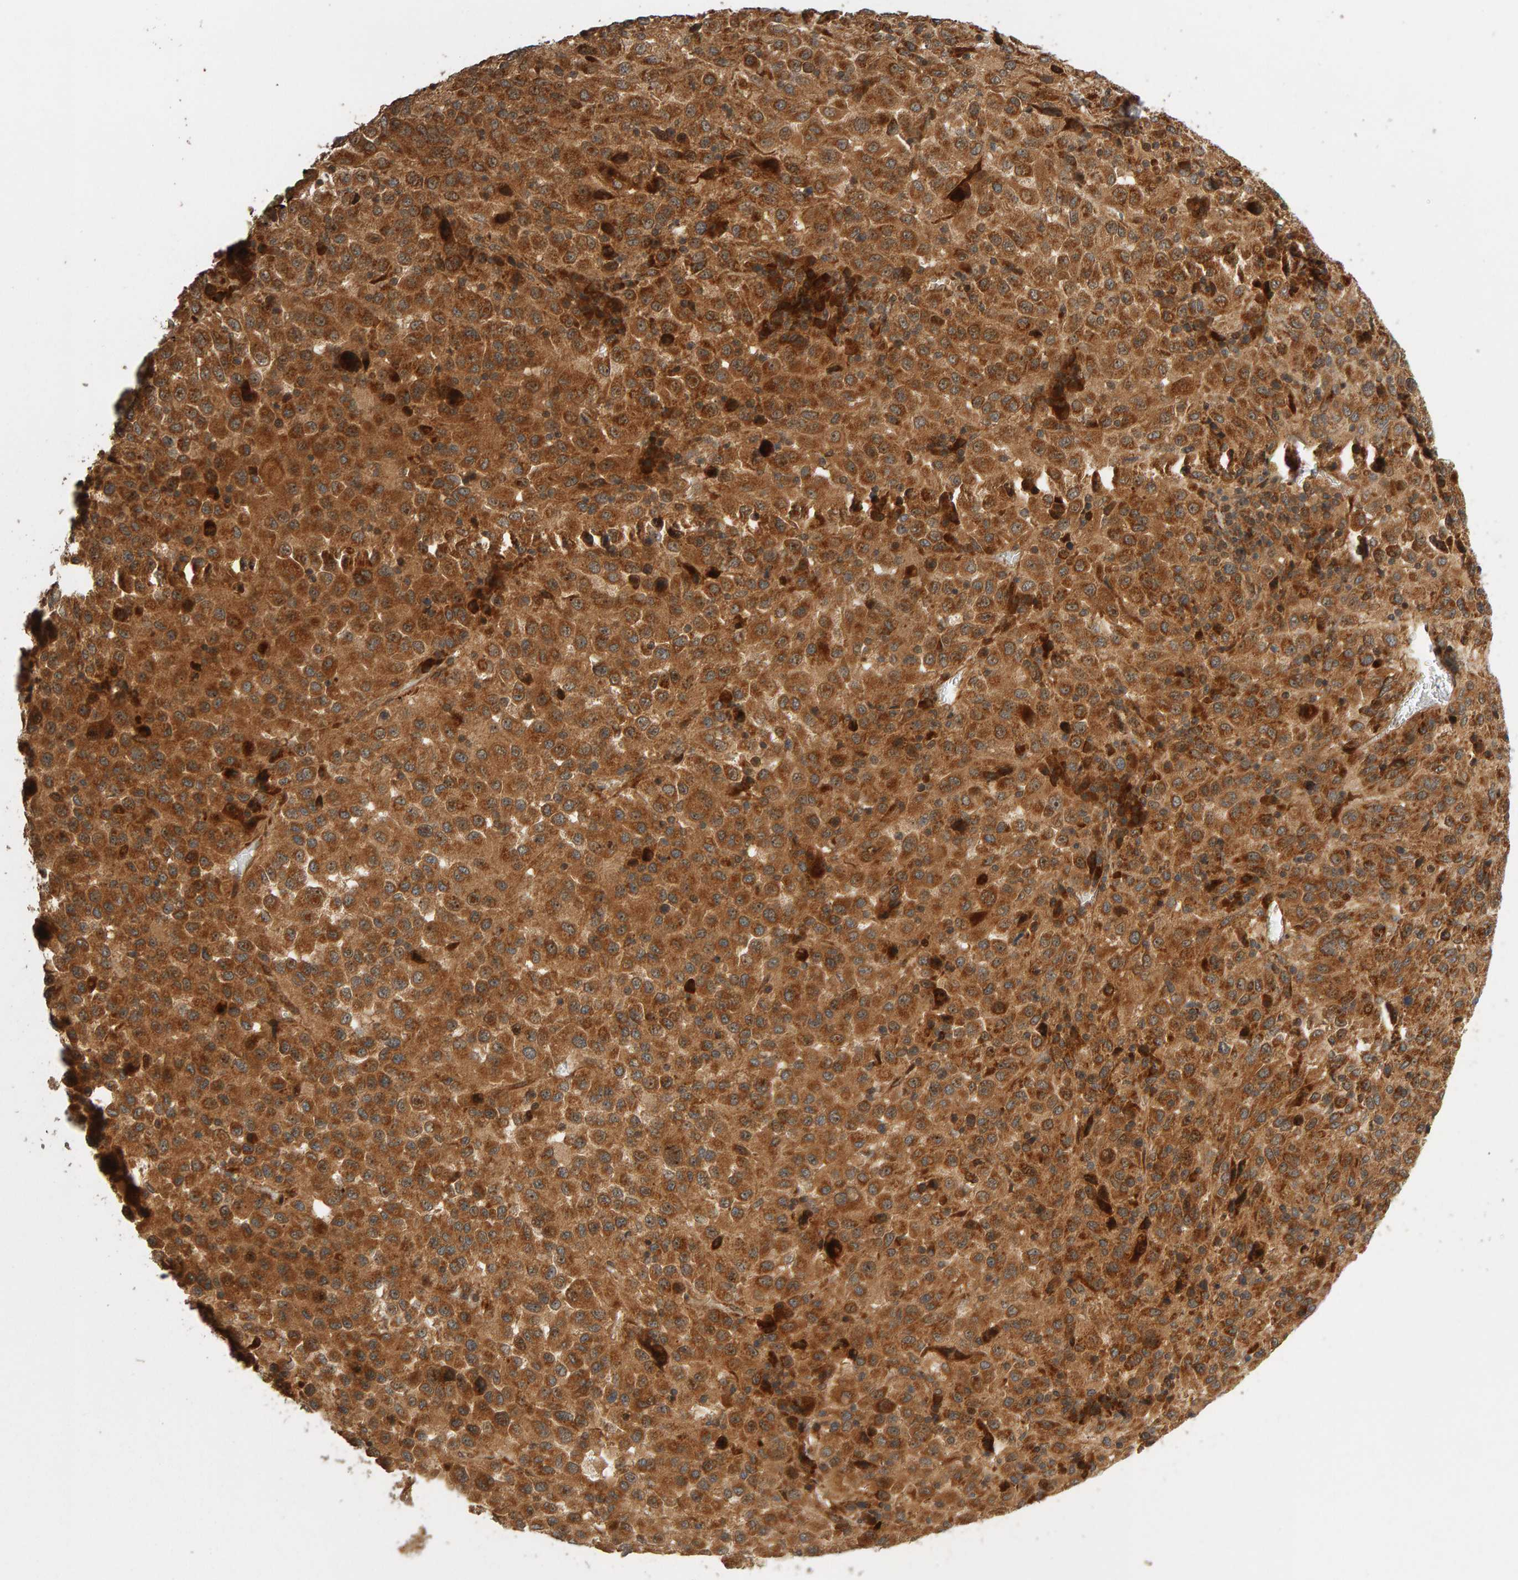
{"staining": {"intensity": "moderate", "quantity": ">75%", "location": "cytoplasmic/membranous"}, "tissue": "melanoma", "cell_type": "Tumor cells", "image_type": "cancer", "snomed": [{"axis": "morphology", "description": "Malignant melanoma, Metastatic site"}, {"axis": "topography", "description": "Lung"}], "caption": "Protein staining of malignant melanoma (metastatic site) tissue reveals moderate cytoplasmic/membranous positivity in about >75% of tumor cells.", "gene": "ZFAND1", "patient": {"sex": "male", "age": 64}}